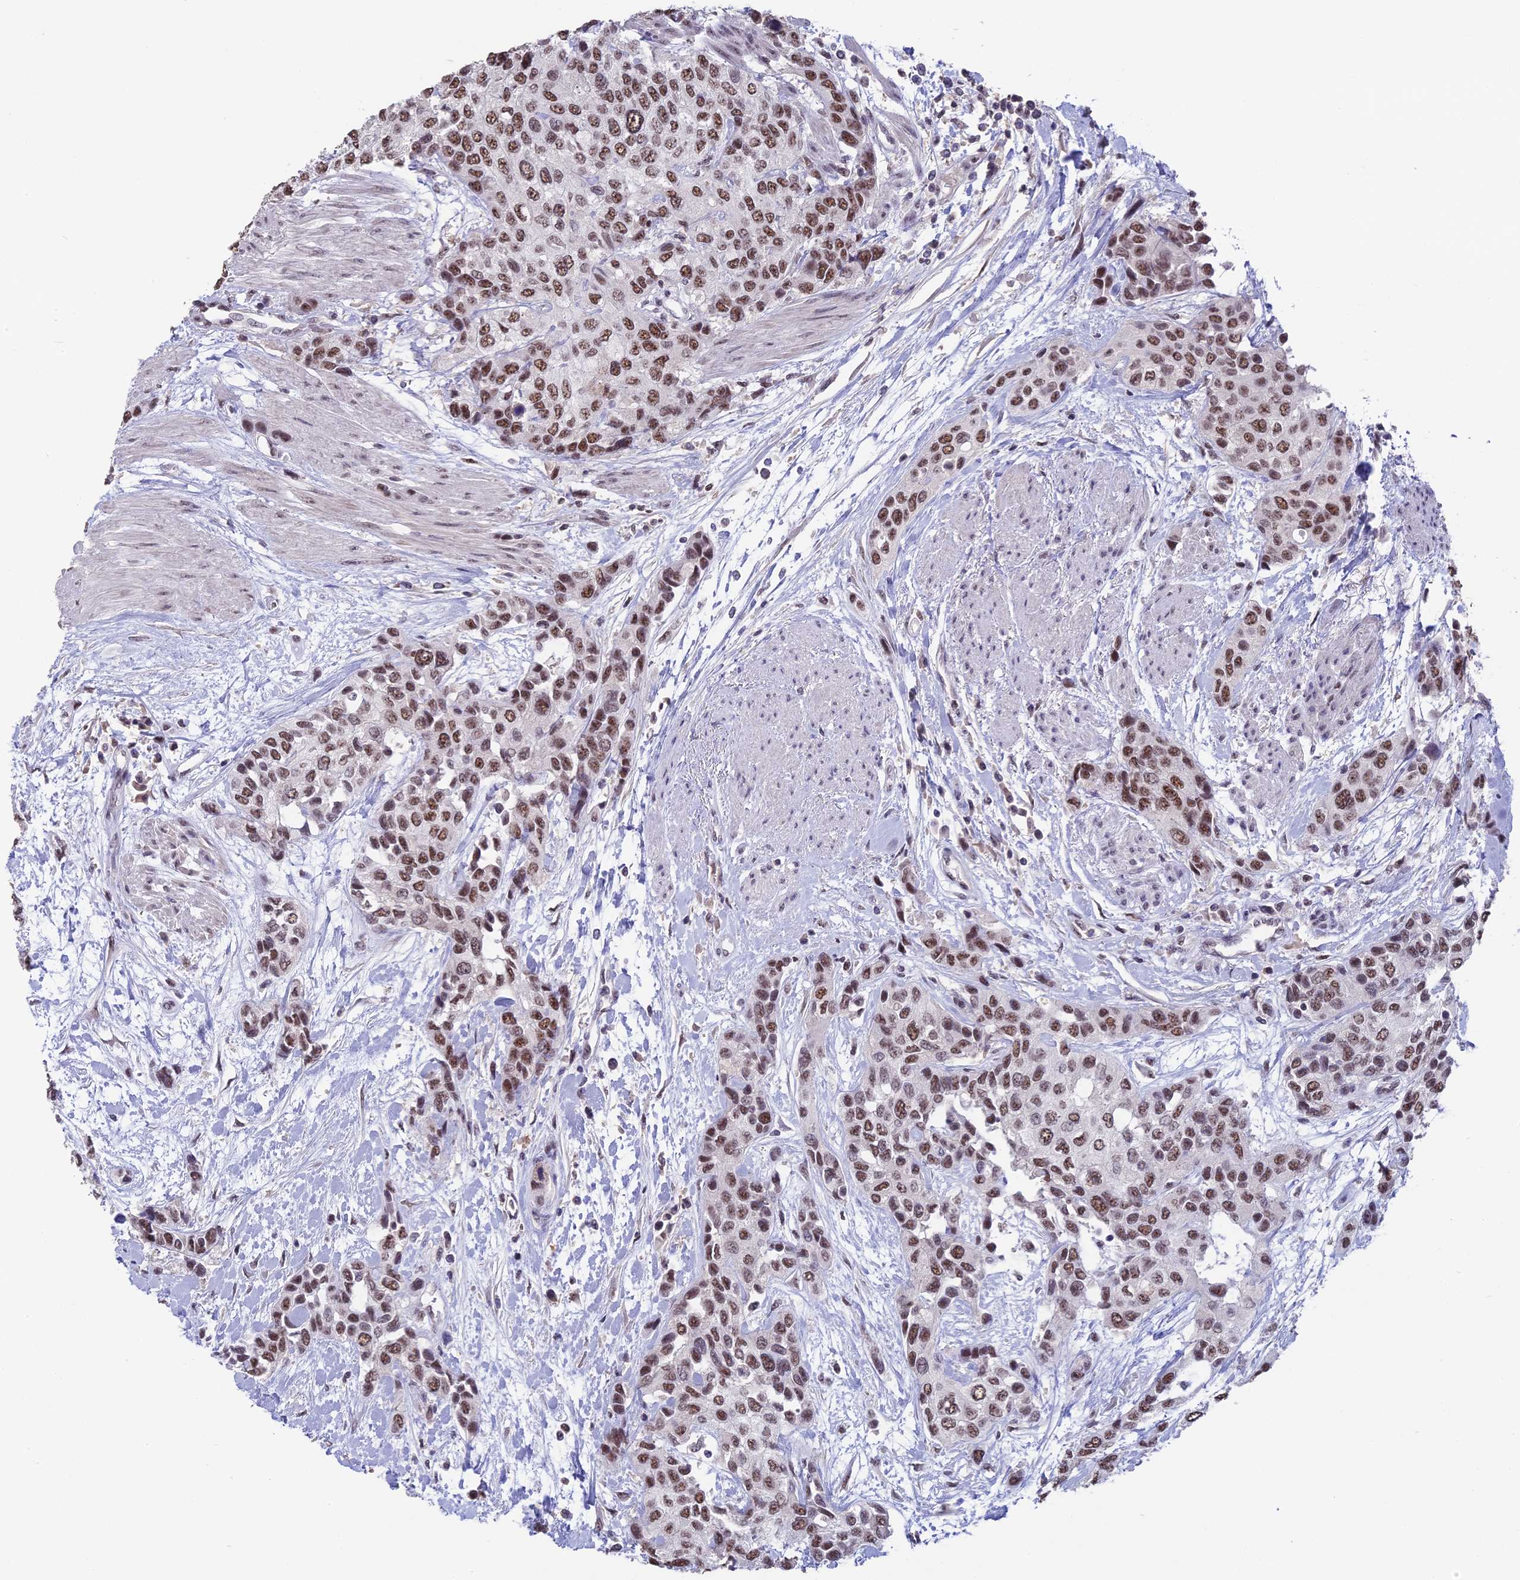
{"staining": {"intensity": "moderate", "quantity": ">75%", "location": "nuclear"}, "tissue": "urothelial cancer", "cell_type": "Tumor cells", "image_type": "cancer", "snomed": [{"axis": "morphology", "description": "Normal tissue, NOS"}, {"axis": "morphology", "description": "Urothelial carcinoma, High grade"}, {"axis": "topography", "description": "Vascular tissue"}, {"axis": "topography", "description": "Urinary bladder"}], "caption": "Urothelial carcinoma (high-grade) stained with IHC demonstrates moderate nuclear positivity in about >75% of tumor cells.", "gene": "SETD2", "patient": {"sex": "female", "age": 56}}